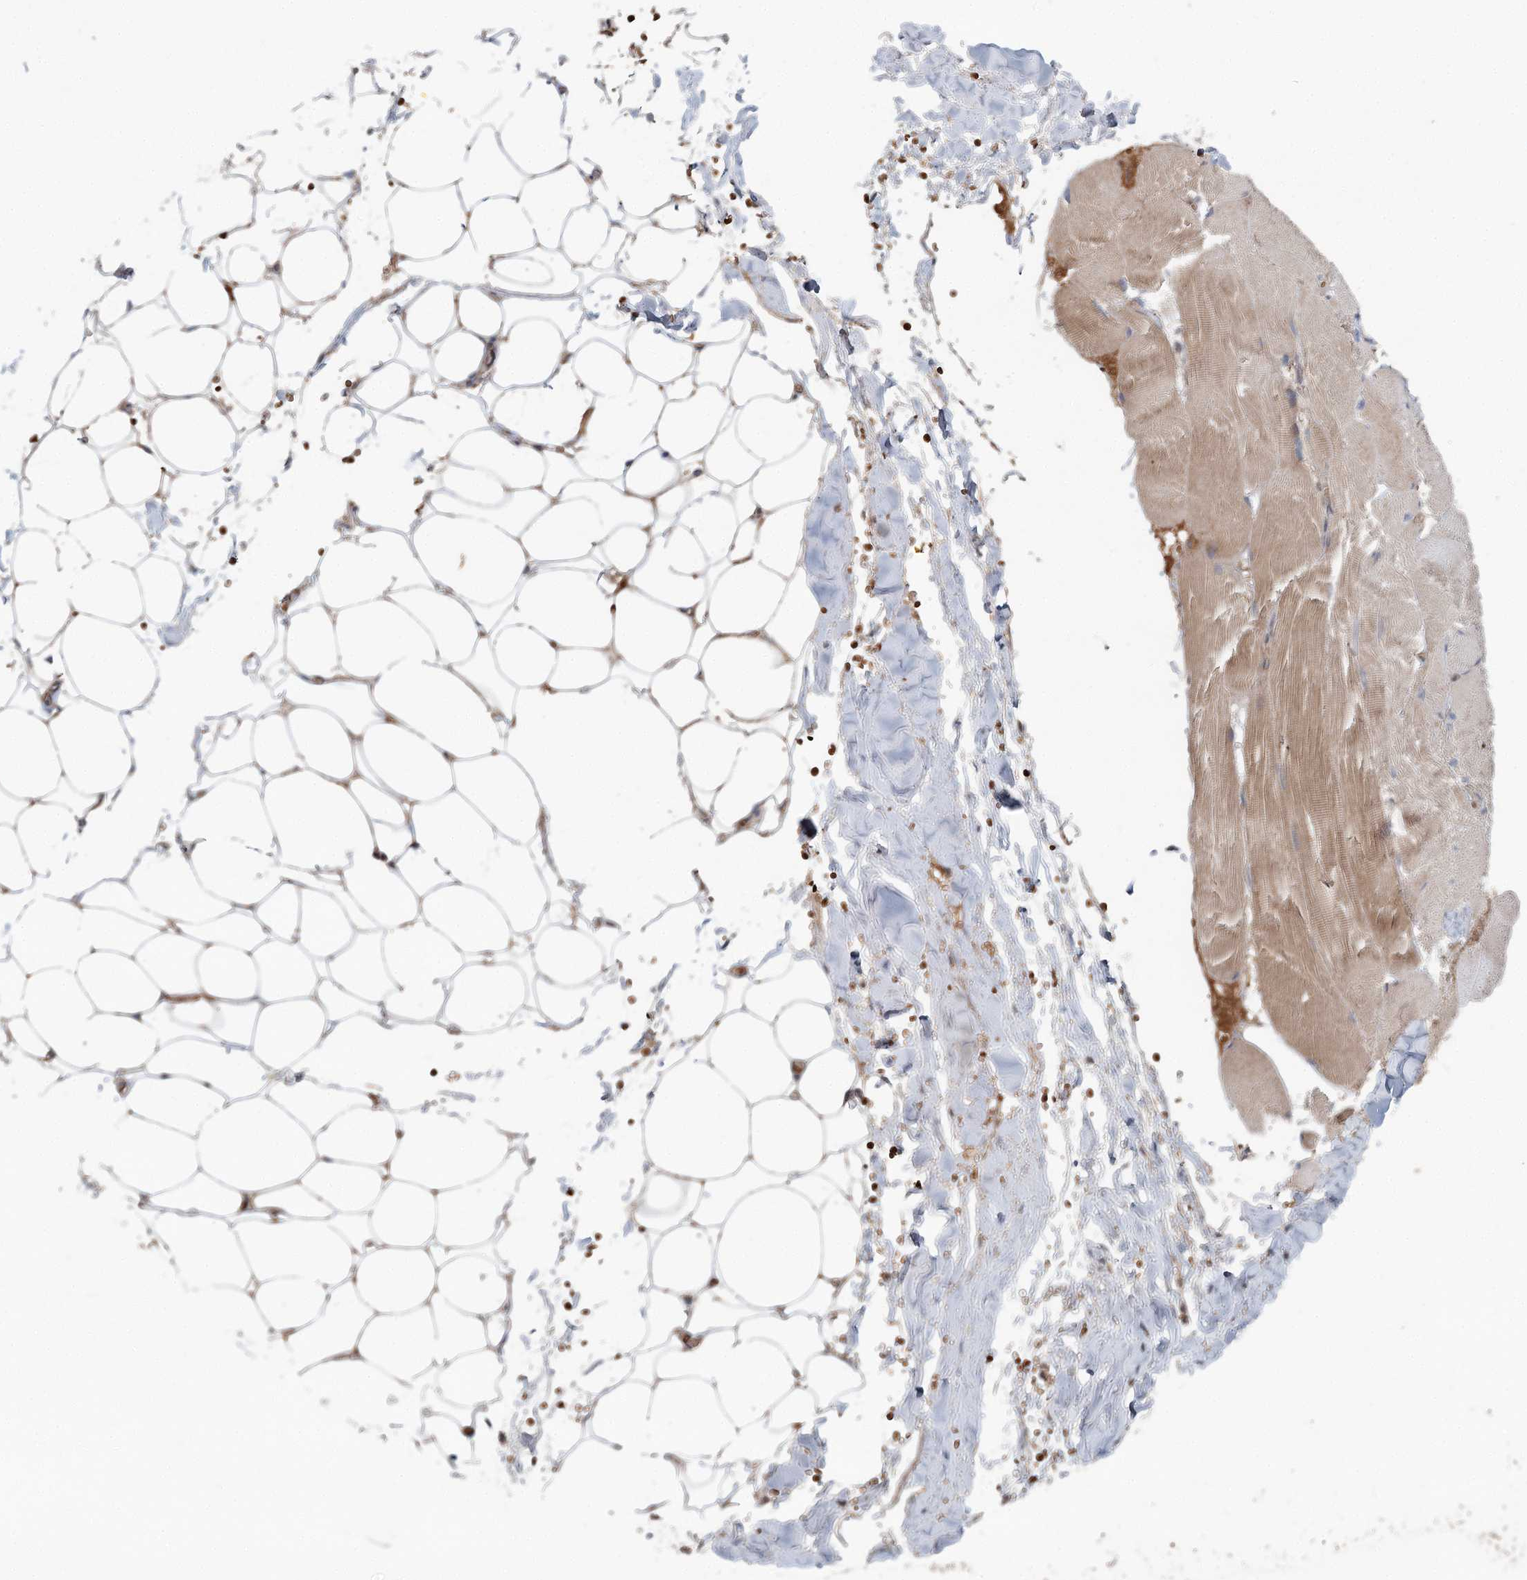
{"staining": {"intensity": "weak", "quantity": ">75%", "location": "cytoplasmic/membranous"}, "tissue": "adipose tissue", "cell_type": "Adipocytes", "image_type": "normal", "snomed": [{"axis": "morphology", "description": "Normal tissue, NOS"}, {"axis": "topography", "description": "Skeletal muscle"}, {"axis": "topography", "description": "Peripheral nerve tissue"}], "caption": "Protein analysis of benign adipose tissue displays weak cytoplasmic/membranous expression in about >75% of adipocytes. (DAB (3,3'-diaminobenzidine) IHC, brown staining for protein, blue staining for nuclei).", "gene": "ENSG00000273217", "patient": {"sex": "female", "age": 55}}